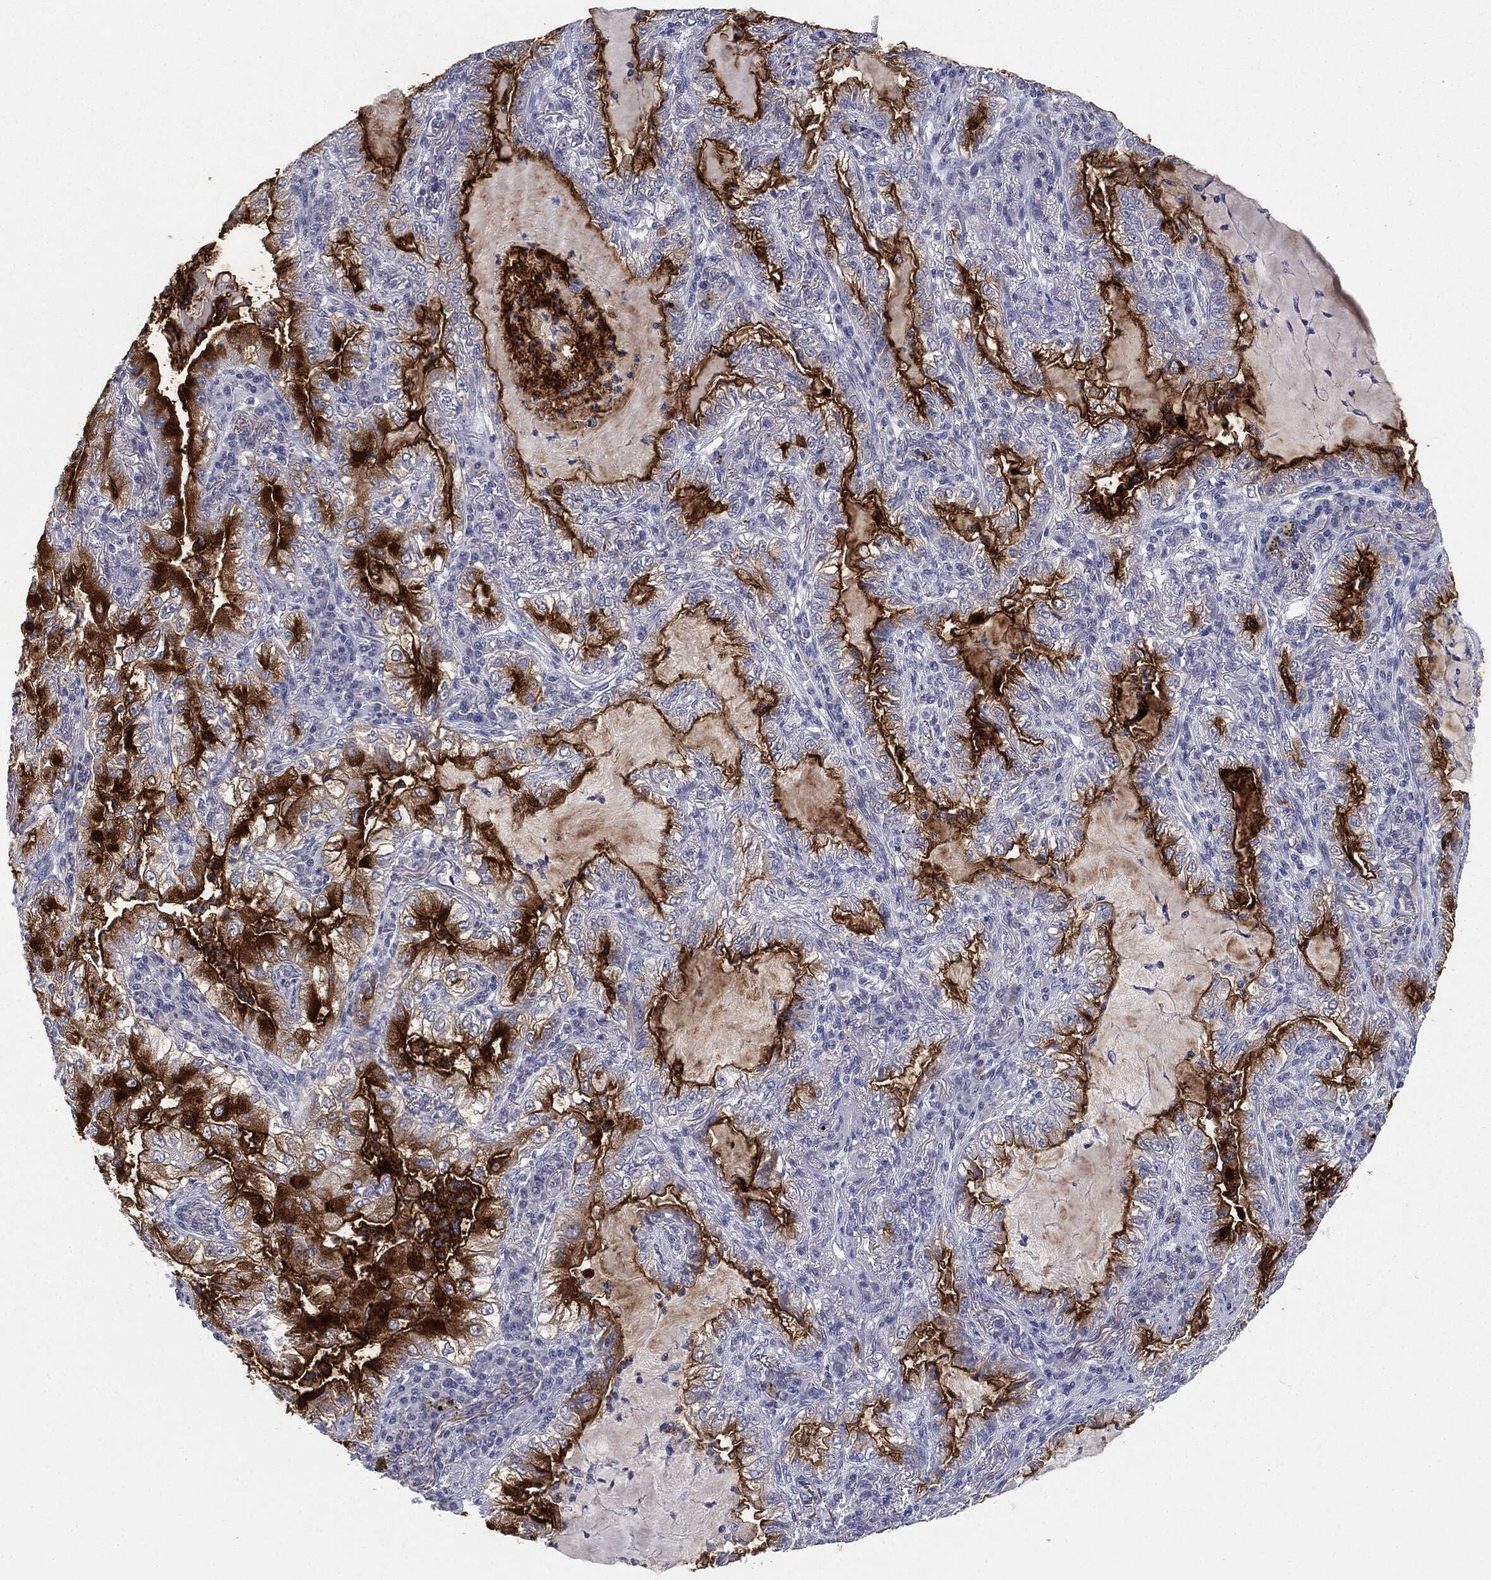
{"staining": {"intensity": "strong", "quantity": "25%-75%", "location": "cytoplasmic/membranous"}, "tissue": "lung cancer", "cell_type": "Tumor cells", "image_type": "cancer", "snomed": [{"axis": "morphology", "description": "Adenocarcinoma, NOS"}, {"axis": "topography", "description": "Lung"}], "caption": "The immunohistochemical stain highlights strong cytoplasmic/membranous expression in tumor cells of lung cancer (adenocarcinoma) tissue.", "gene": "MUC1", "patient": {"sex": "female", "age": 73}}